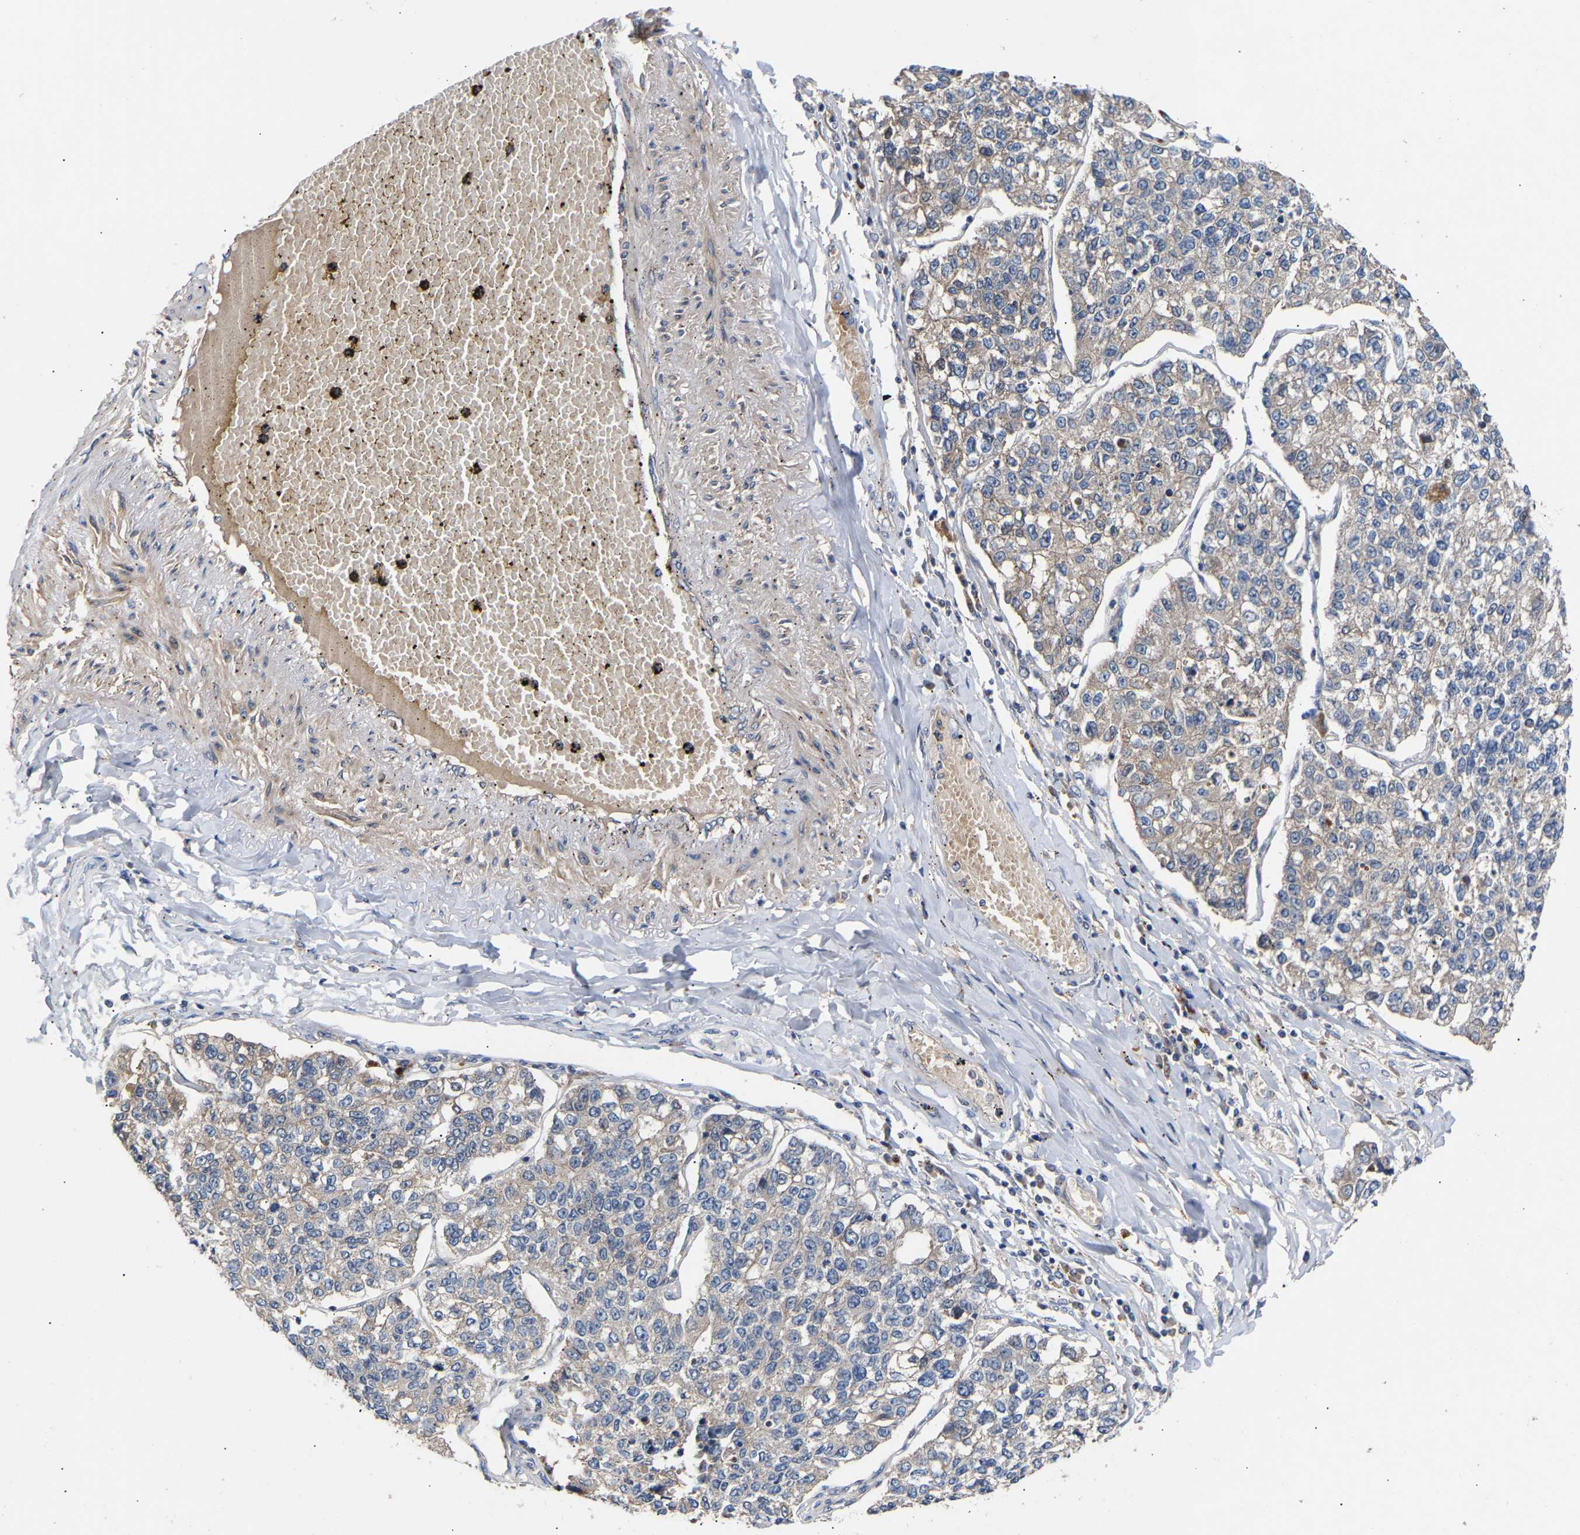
{"staining": {"intensity": "weak", "quantity": "25%-75%", "location": "cytoplasmic/membranous"}, "tissue": "lung cancer", "cell_type": "Tumor cells", "image_type": "cancer", "snomed": [{"axis": "morphology", "description": "Adenocarcinoma, NOS"}, {"axis": "topography", "description": "Lung"}], "caption": "High-power microscopy captured an immunohistochemistry (IHC) photomicrograph of lung cancer, revealing weak cytoplasmic/membranous expression in approximately 25%-75% of tumor cells.", "gene": "KASH5", "patient": {"sex": "male", "age": 49}}